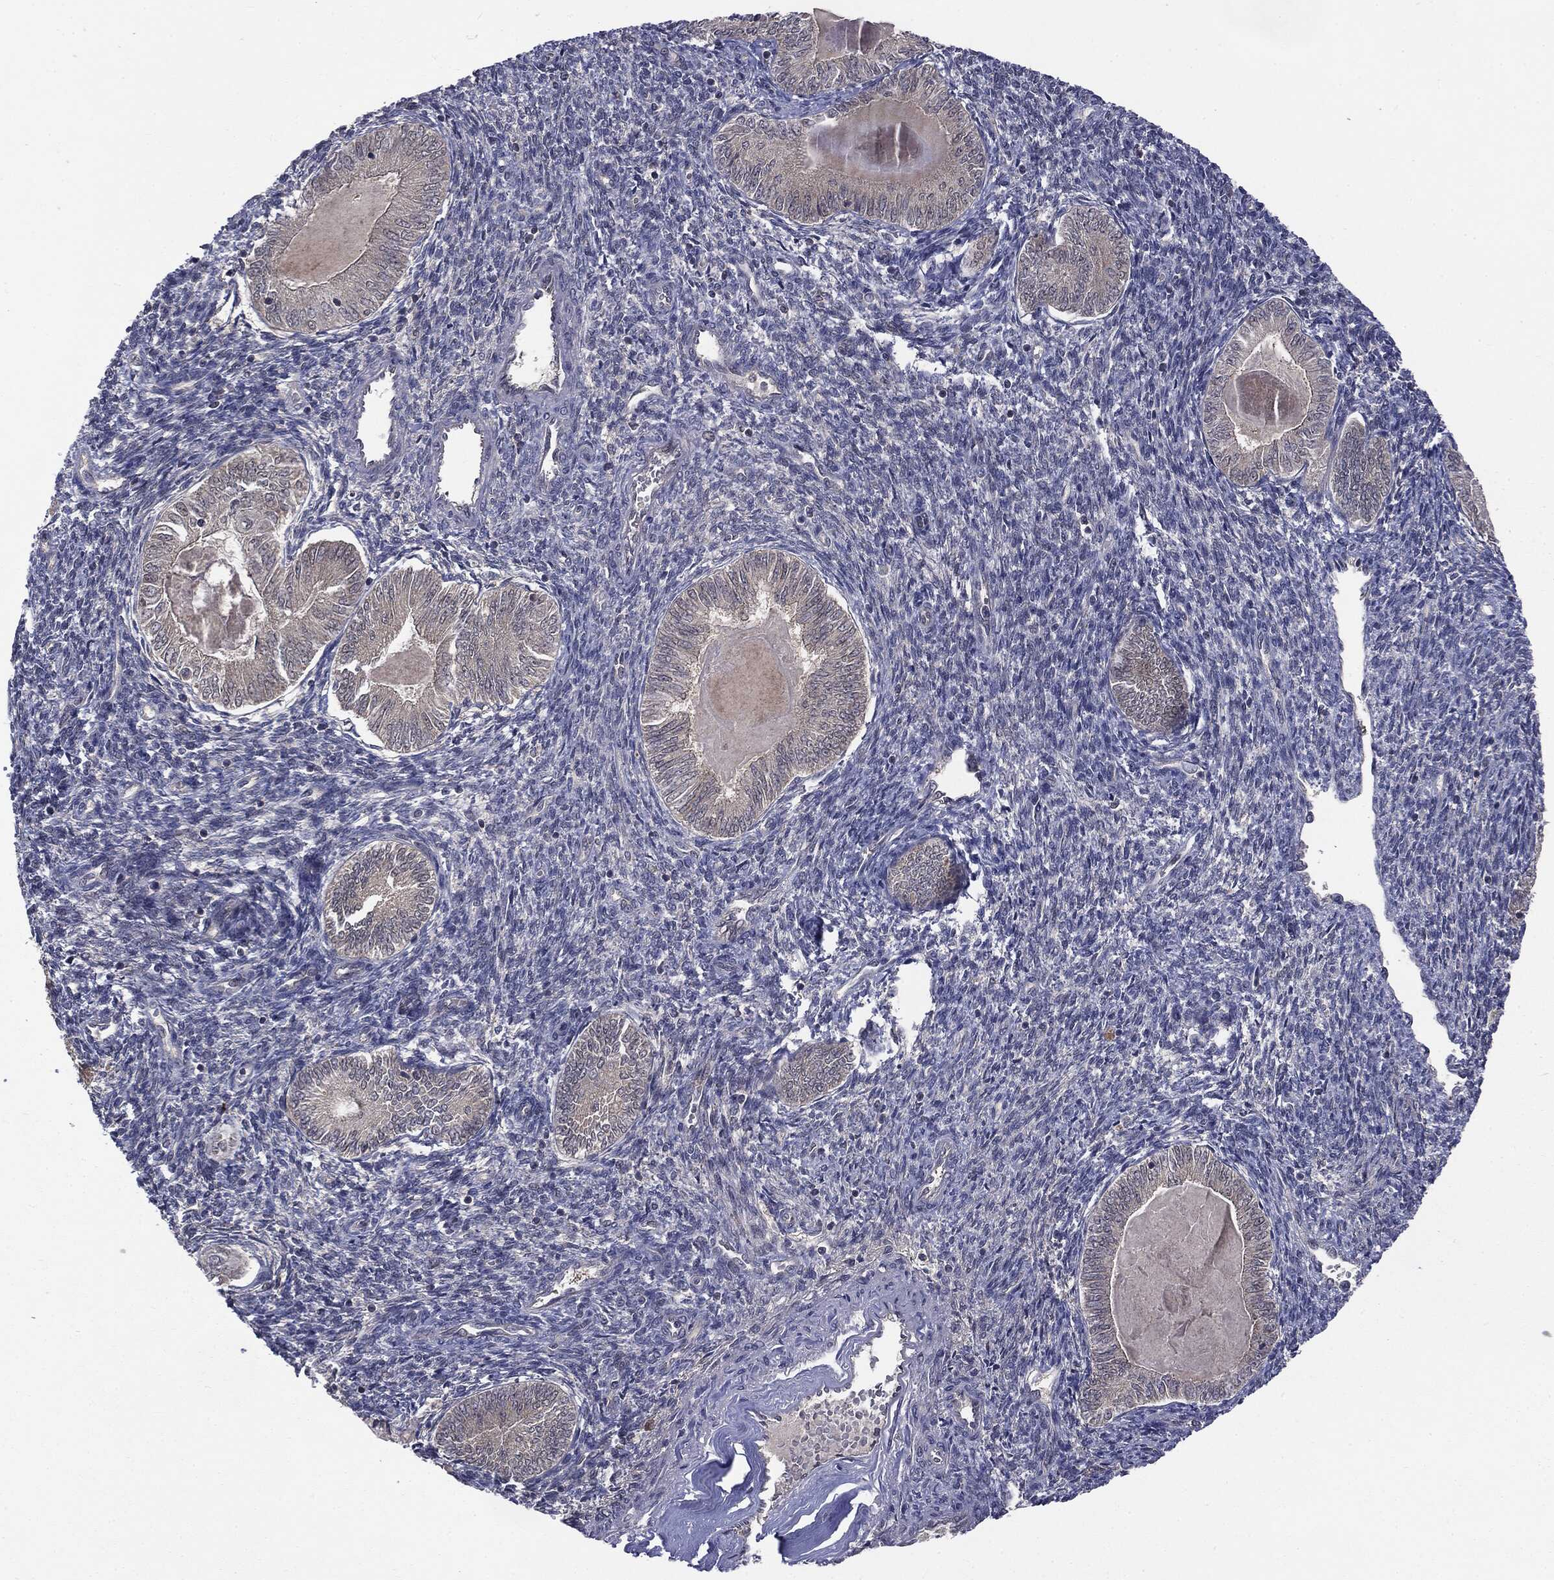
{"staining": {"intensity": "negative", "quantity": "none", "location": "none"}, "tissue": "endometrial cancer", "cell_type": "Tumor cells", "image_type": "cancer", "snomed": [{"axis": "morphology", "description": "Carcinoma, NOS"}, {"axis": "topography", "description": "Uterus"}], "caption": "An IHC histopathology image of carcinoma (endometrial) is shown. There is no staining in tumor cells of carcinoma (endometrial).", "gene": "PTPA", "patient": {"sex": "female", "age": 76}}